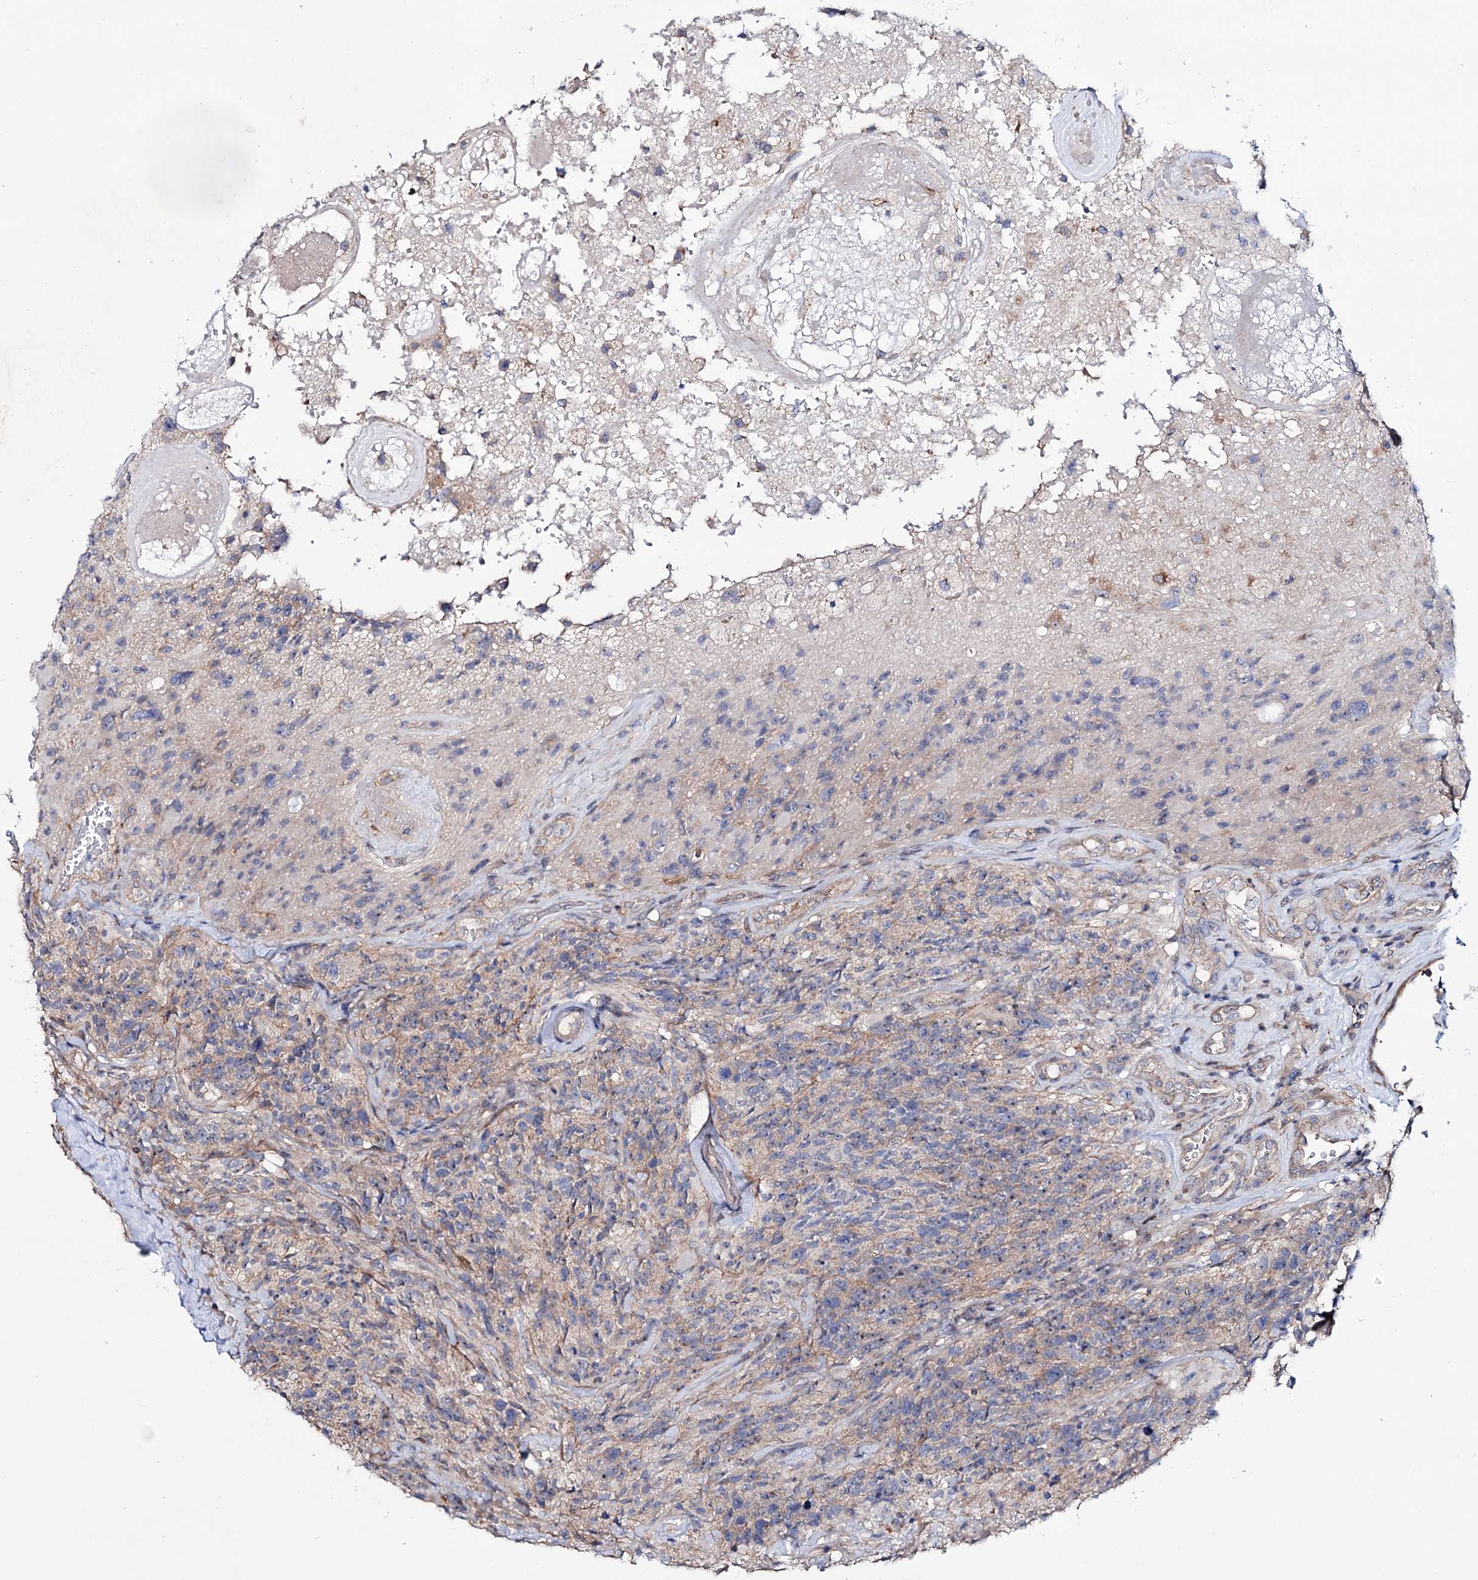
{"staining": {"intensity": "negative", "quantity": "none", "location": "none"}, "tissue": "glioma", "cell_type": "Tumor cells", "image_type": "cancer", "snomed": [{"axis": "morphology", "description": "Glioma, malignant, High grade"}, {"axis": "topography", "description": "Brain"}], "caption": "This is an IHC histopathology image of human glioma. There is no expression in tumor cells.", "gene": "SEC24A", "patient": {"sex": "male", "age": 76}}